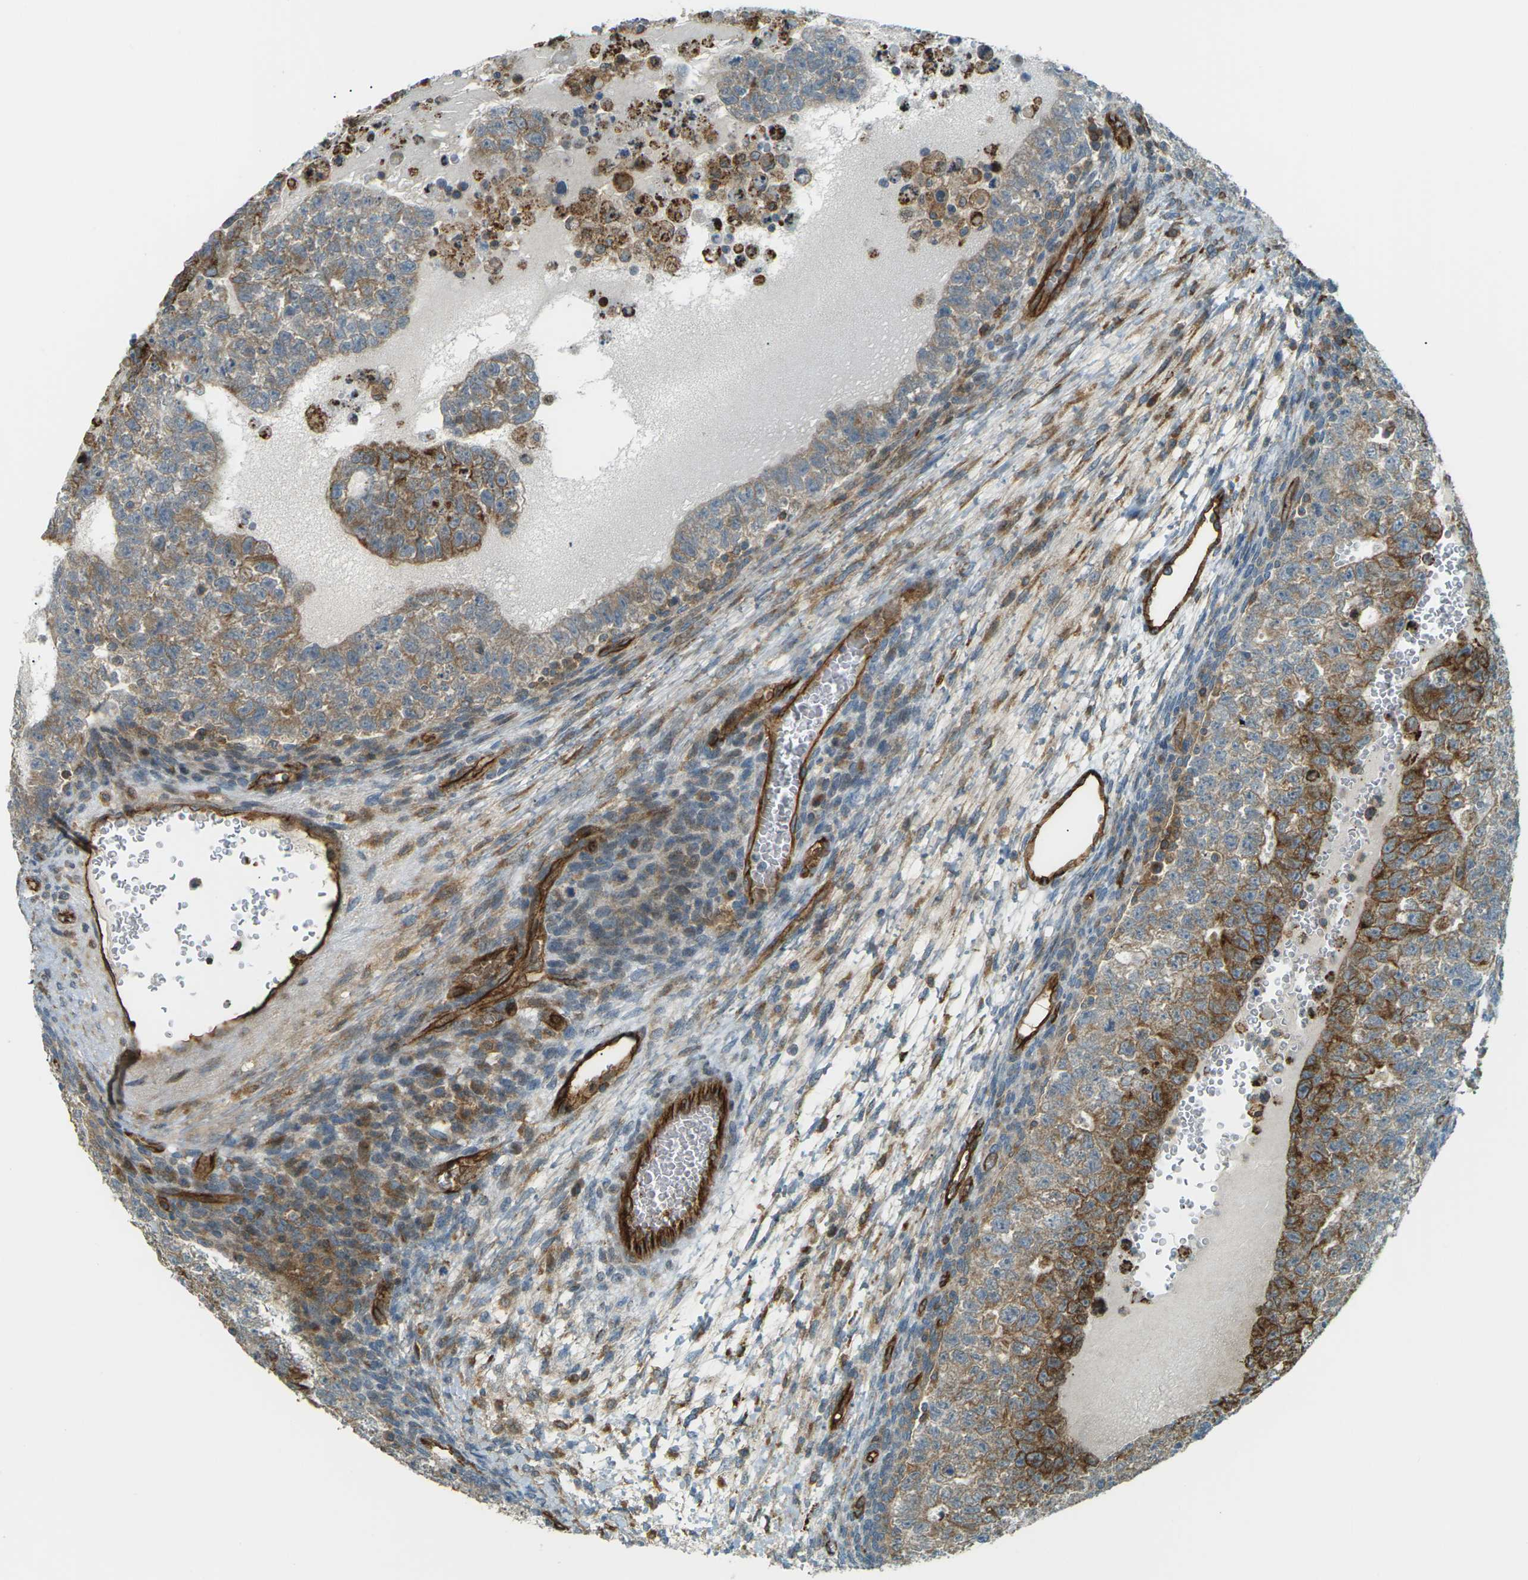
{"staining": {"intensity": "moderate", "quantity": "25%-75%", "location": "cytoplasmic/membranous"}, "tissue": "testis cancer", "cell_type": "Tumor cells", "image_type": "cancer", "snomed": [{"axis": "morphology", "description": "Seminoma, NOS"}, {"axis": "morphology", "description": "Carcinoma, Embryonal, NOS"}, {"axis": "topography", "description": "Testis"}], "caption": "IHC staining of testis cancer, which reveals medium levels of moderate cytoplasmic/membranous staining in about 25%-75% of tumor cells indicating moderate cytoplasmic/membranous protein expression. The staining was performed using DAB (brown) for protein detection and nuclei were counterstained in hematoxylin (blue).", "gene": "S1PR1", "patient": {"sex": "male", "age": 38}}